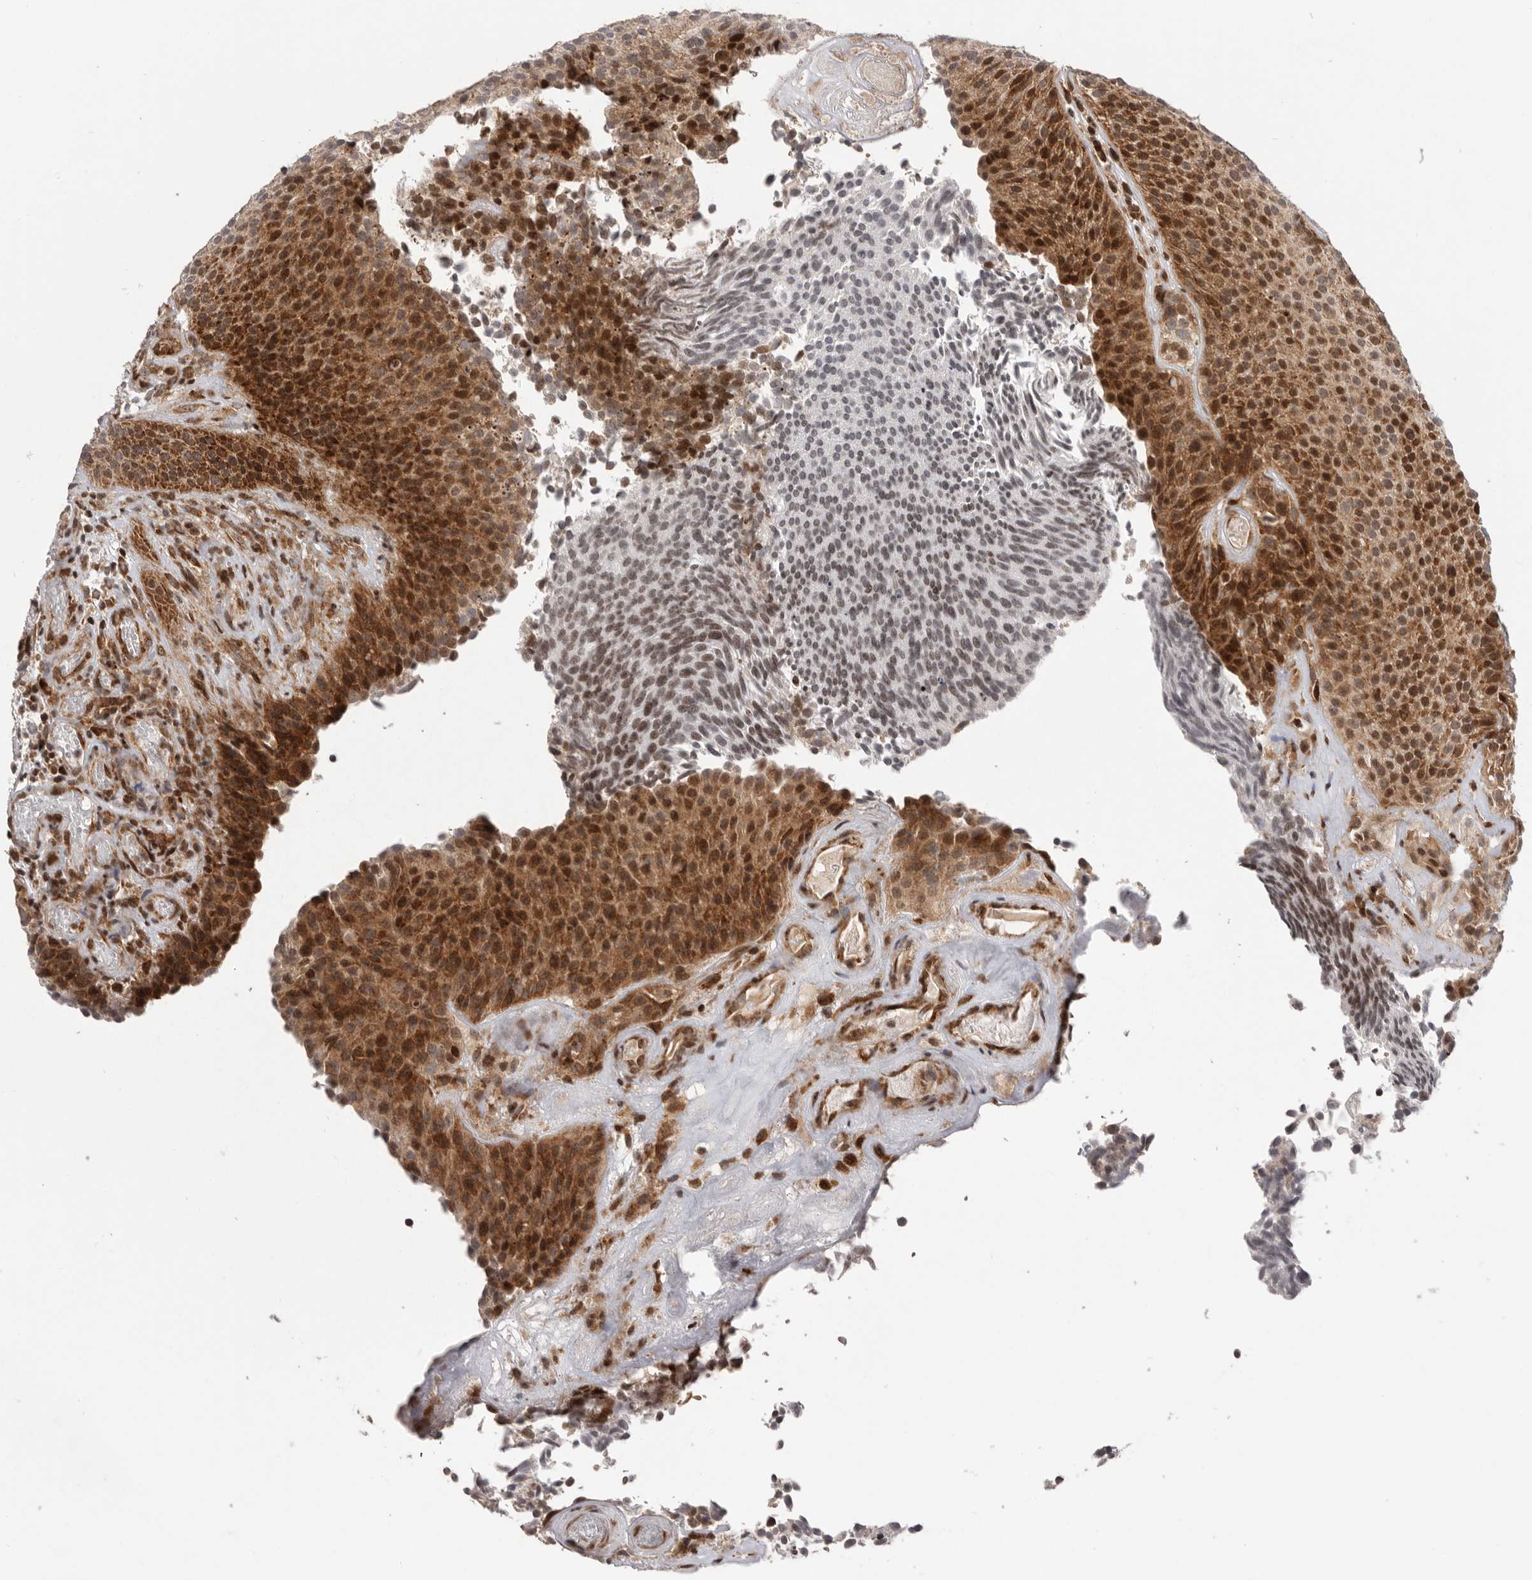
{"staining": {"intensity": "strong", "quantity": ">75%", "location": "cytoplasmic/membranous,nuclear"}, "tissue": "urothelial cancer", "cell_type": "Tumor cells", "image_type": "cancer", "snomed": [{"axis": "morphology", "description": "Urothelial carcinoma, Low grade"}, {"axis": "topography", "description": "Urinary bladder"}], "caption": "Tumor cells reveal high levels of strong cytoplasmic/membranous and nuclear positivity in about >75% of cells in urothelial cancer.", "gene": "FZD3", "patient": {"sex": "male", "age": 86}}